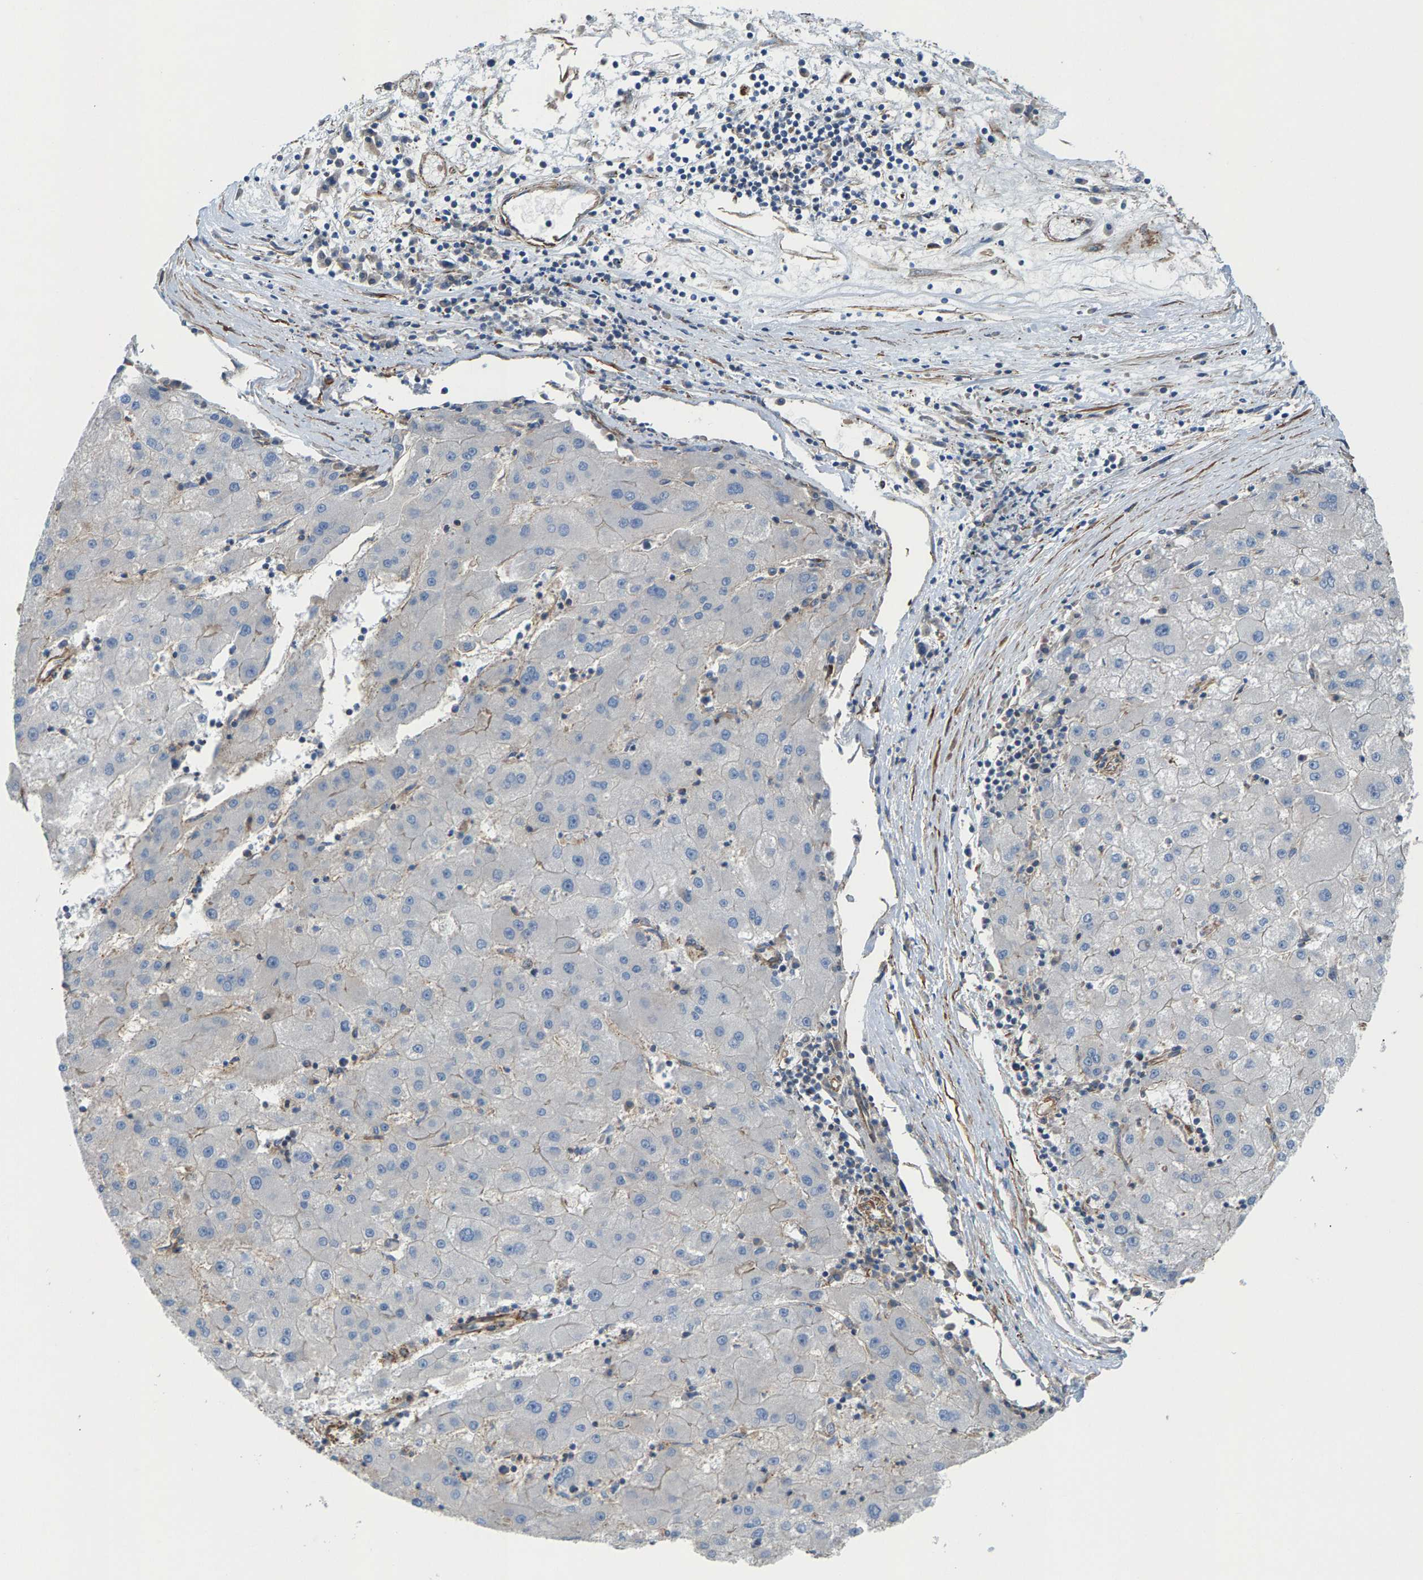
{"staining": {"intensity": "negative", "quantity": "none", "location": "none"}, "tissue": "liver cancer", "cell_type": "Tumor cells", "image_type": "cancer", "snomed": [{"axis": "morphology", "description": "Carcinoma, Hepatocellular, NOS"}, {"axis": "topography", "description": "Liver"}], "caption": "Tumor cells show no significant protein staining in liver hepatocellular carcinoma.", "gene": "PDCL", "patient": {"sex": "male", "age": 72}}